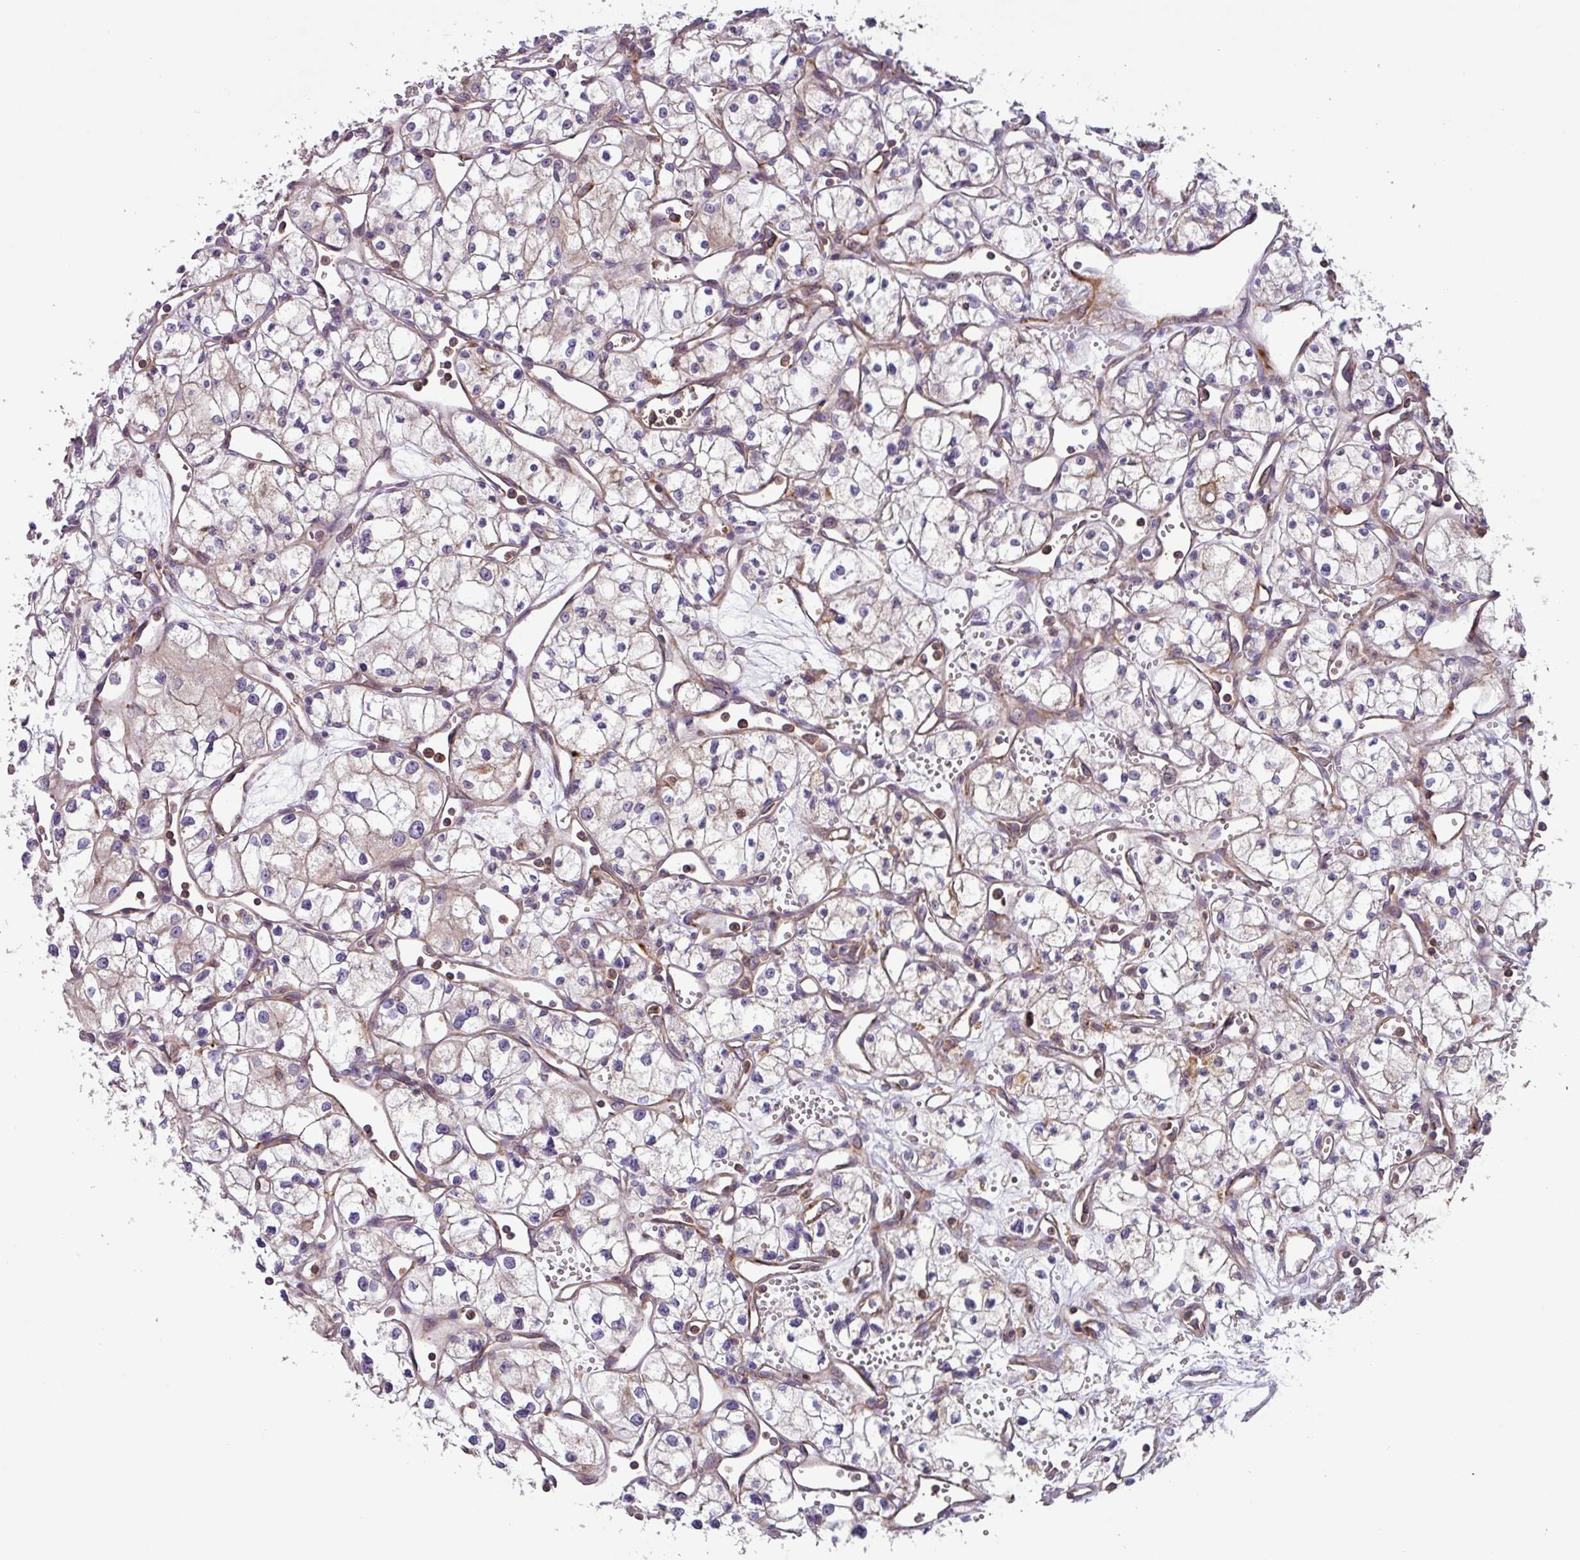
{"staining": {"intensity": "weak", "quantity": "25%-75%", "location": "cytoplasmic/membranous"}, "tissue": "renal cancer", "cell_type": "Tumor cells", "image_type": "cancer", "snomed": [{"axis": "morphology", "description": "Adenocarcinoma, NOS"}, {"axis": "topography", "description": "Kidney"}], "caption": "Protein positivity by immunohistochemistry displays weak cytoplasmic/membranous staining in approximately 25%-75% of tumor cells in adenocarcinoma (renal). (Stains: DAB in brown, nuclei in blue, Microscopy: brightfield microscopy at high magnification).", "gene": "PLEKHD1", "patient": {"sex": "male", "age": 59}}